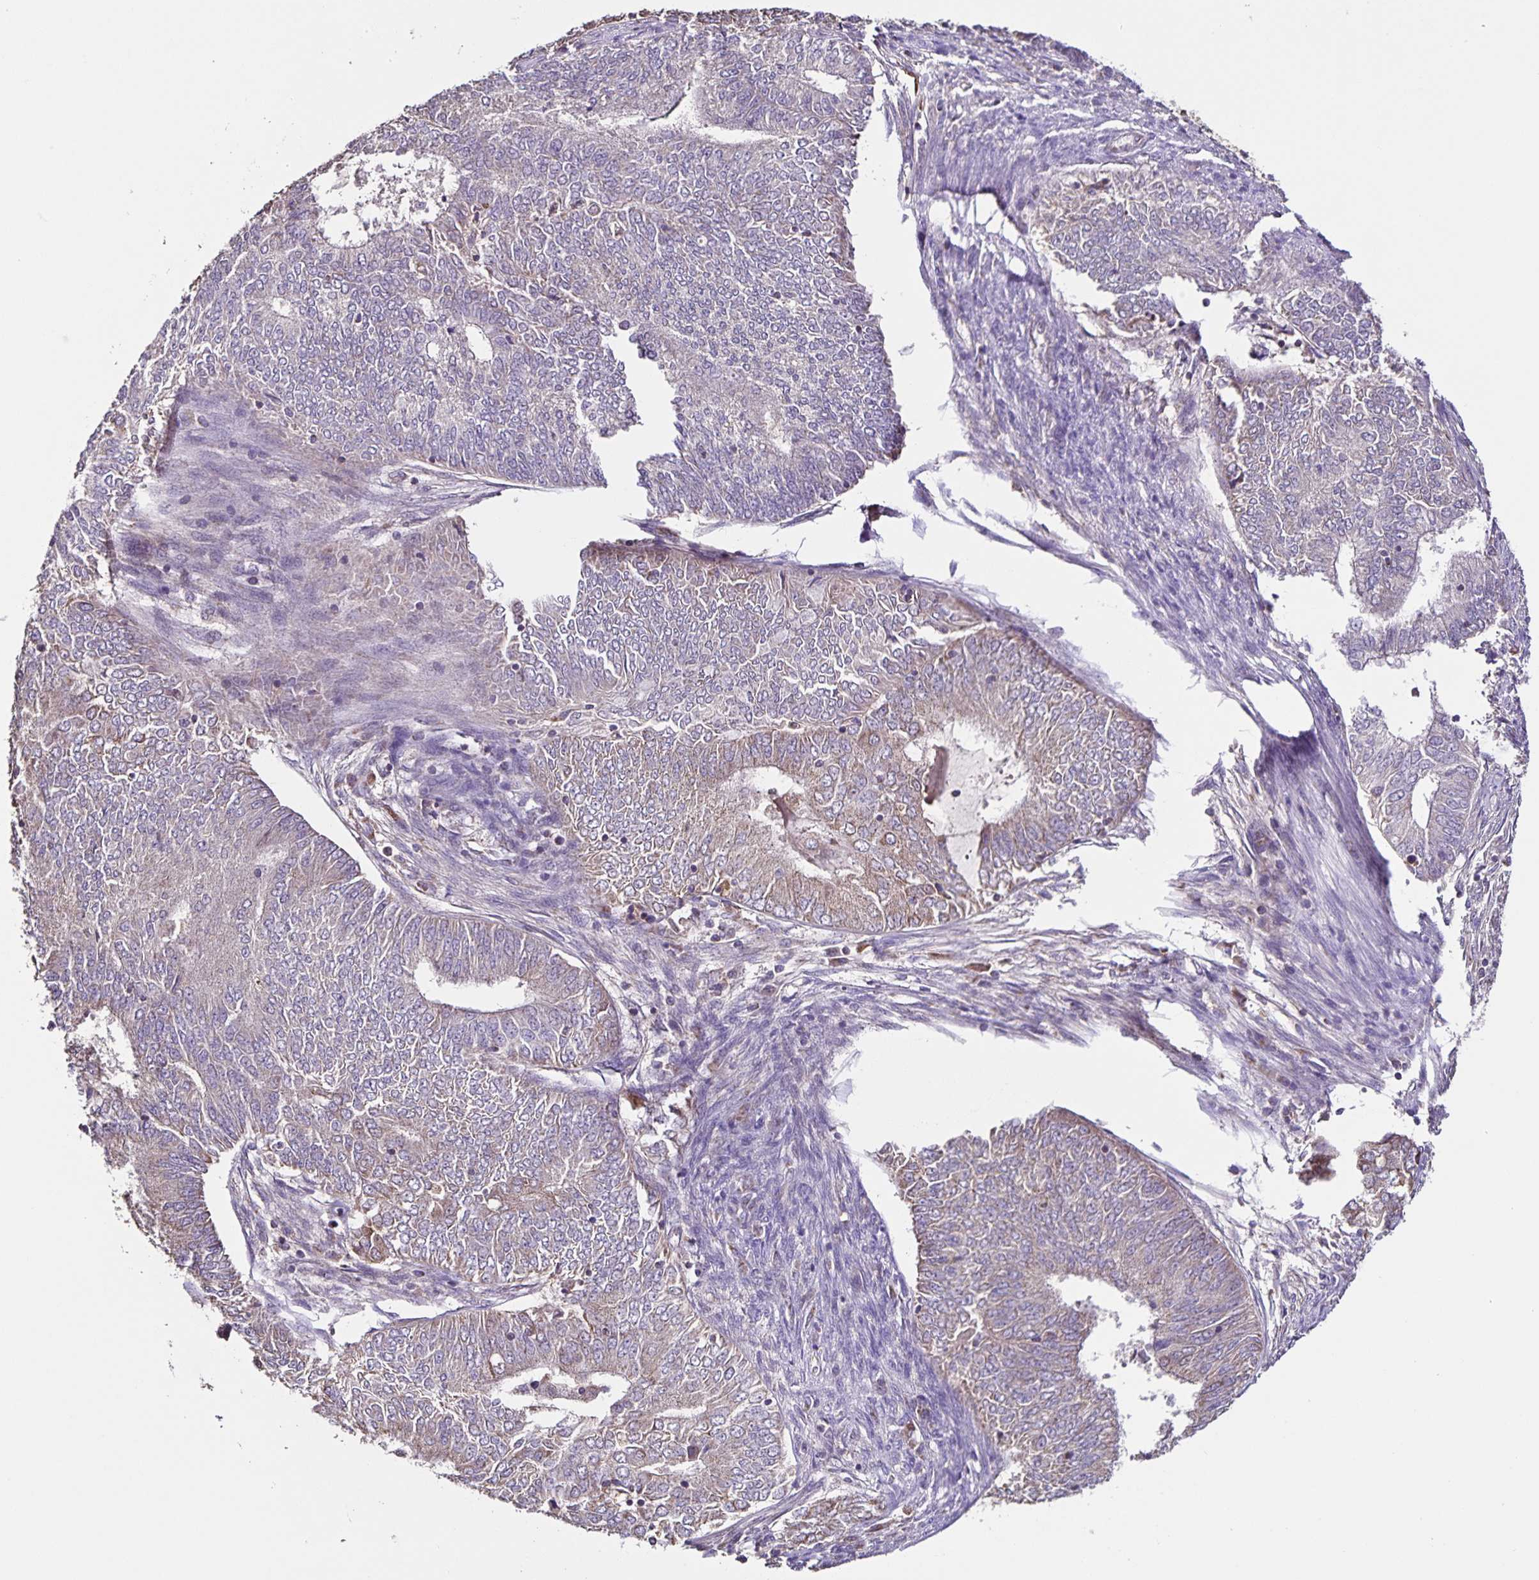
{"staining": {"intensity": "weak", "quantity": "<25%", "location": "cytoplasmic/membranous"}, "tissue": "endometrial cancer", "cell_type": "Tumor cells", "image_type": "cancer", "snomed": [{"axis": "morphology", "description": "Adenocarcinoma, NOS"}, {"axis": "topography", "description": "Endometrium"}], "caption": "The IHC histopathology image has no significant positivity in tumor cells of adenocarcinoma (endometrial) tissue.", "gene": "MAN1A1", "patient": {"sex": "female", "age": 62}}